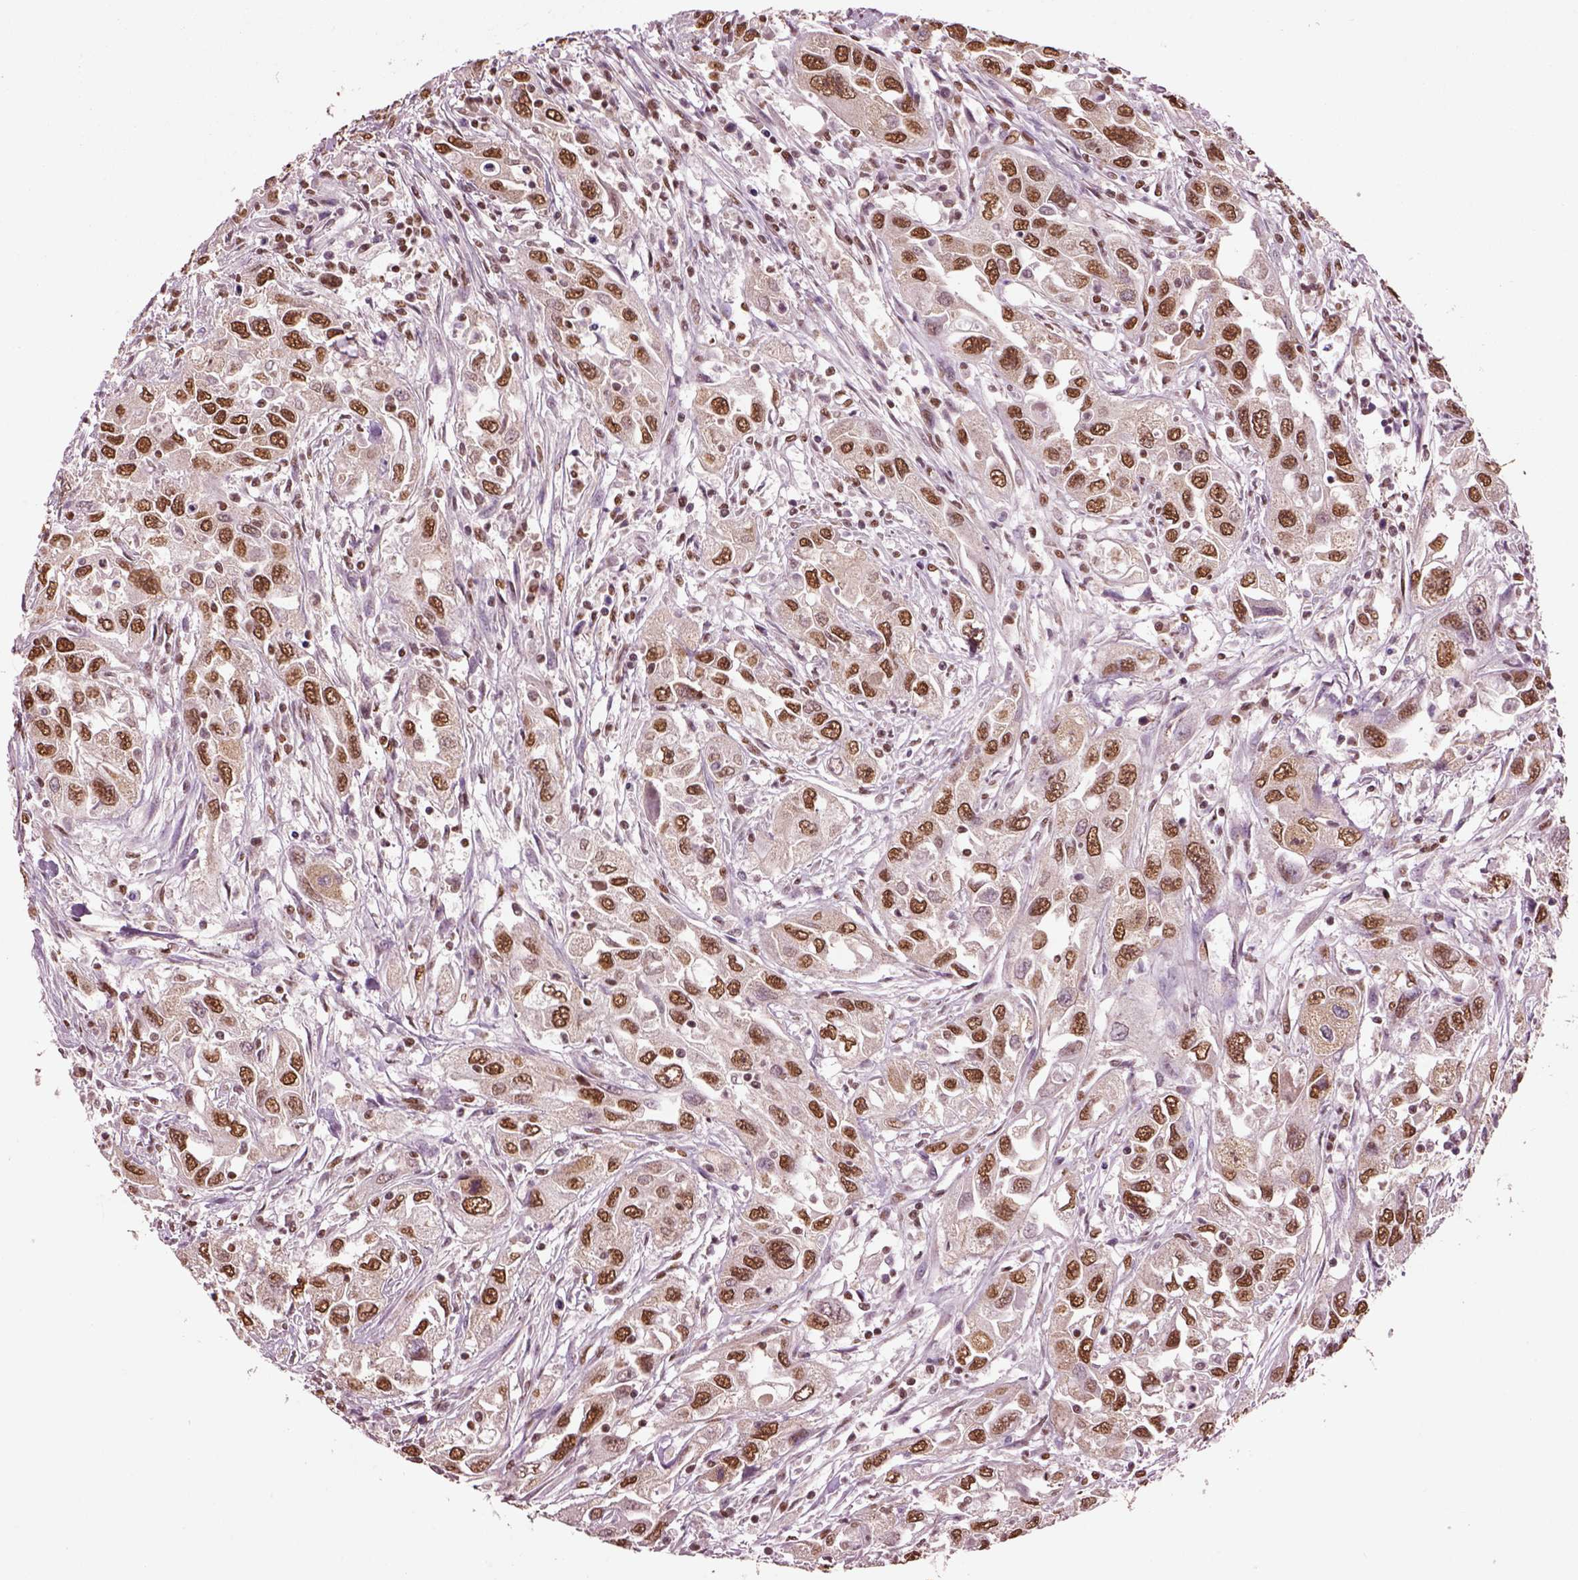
{"staining": {"intensity": "moderate", "quantity": ">75%", "location": "nuclear"}, "tissue": "urothelial cancer", "cell_type": "Tumor cells", "image_type": "cancer", "snomed": [{"axis": "morphology", "description": "Urothelial carcinoma, High grade"}, {"axis": "topography", "description": "Urinary bladder"}], "caption": "High-magnification brightfield microscopy of urothelial cancer stained with DAB (3,3'-diaminobenzidine) (brown) and counterstained with hematoxylin (blue). tumor cells exhibit moderate nuclear expression is identified in about>75% of cells.", "gene": "DDX3X", "patient": {"sex": "male", "age": 76}}